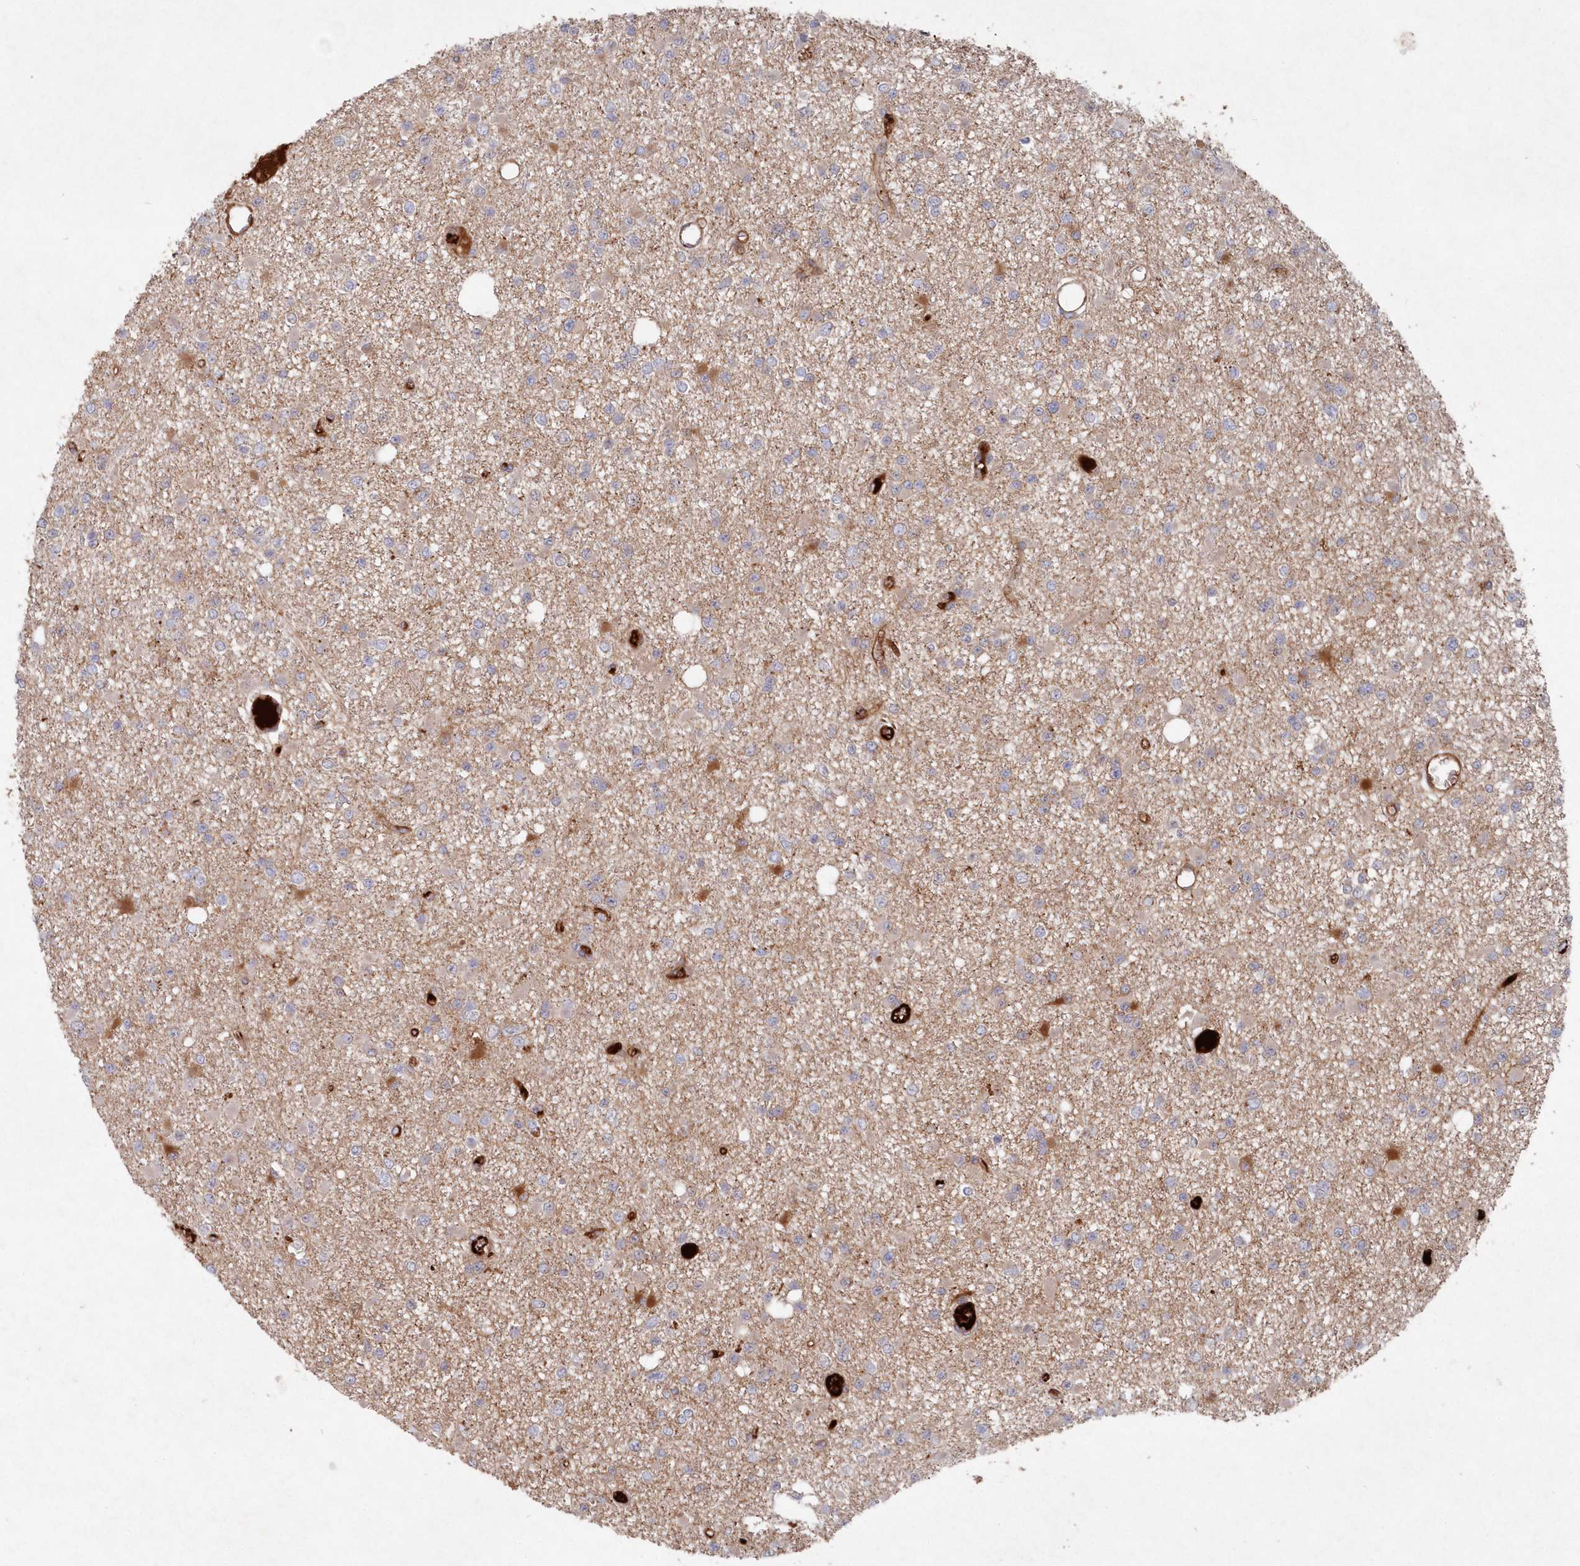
{"staining": {"intensity": "negative", "quantity": "none", "location": "none"}, "tissue": "glioma", "cell_type": "Tumor cells", "image_type": "cancer", "snomed": [{"axis": "morphology", "description": "Glioma, malignant, Low grade"}, {"axis": "topography", "description": "Brain"}], "caption": "There is no significant expression in tumor cells of glioma.", "gene": "ABHD14B", "patient": {"sex": "female", "age": 22}}